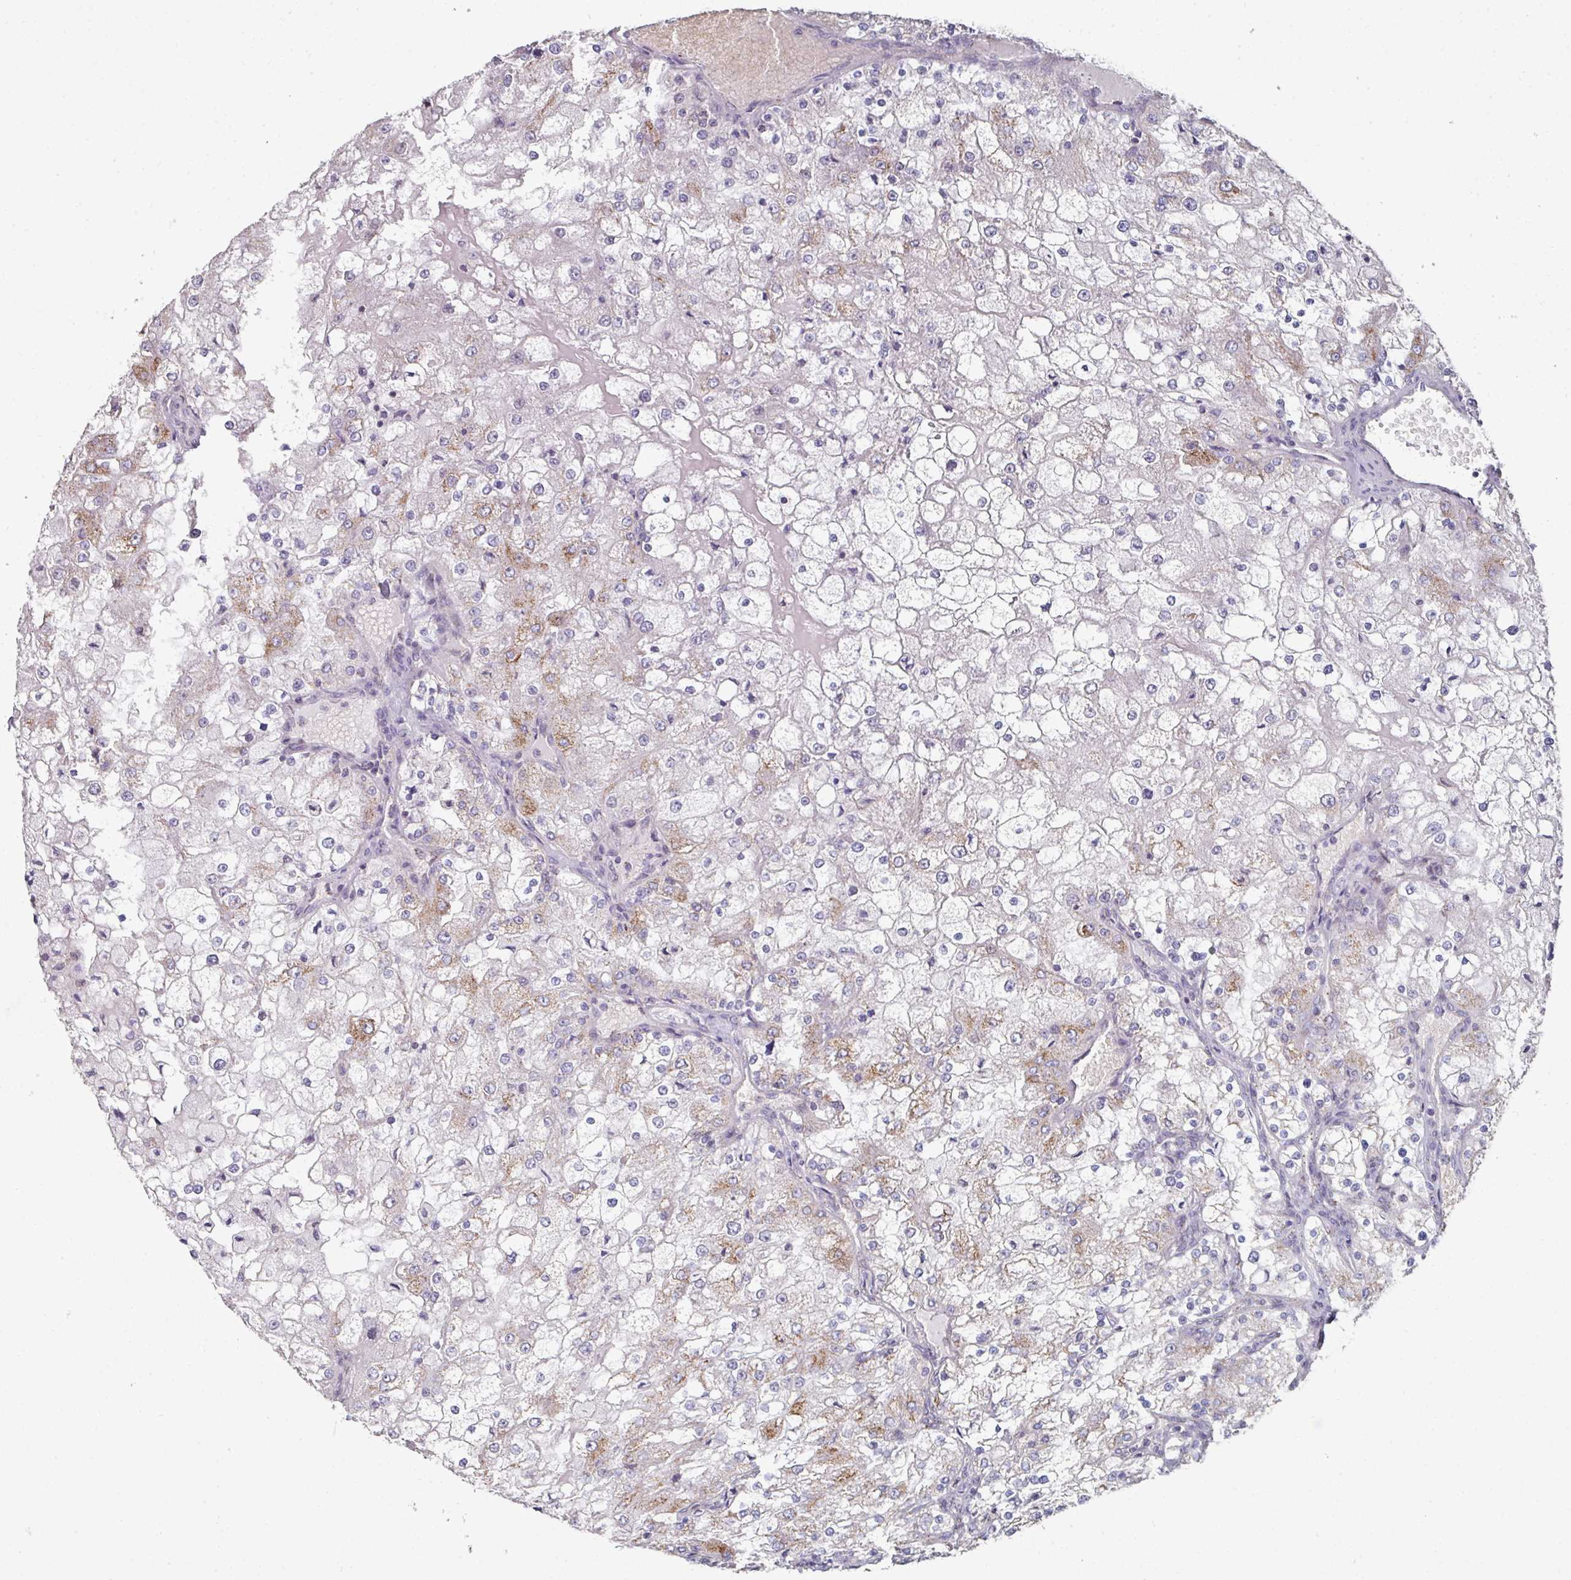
{"staining": {"intensity": "moderate", "quantity": "<25%", "location": "cytoplasmic/membranous"}, "tissue": "renal cancer", "cell_type": "Tumor cells", "image_type": "cancer", "snomed": [{"axis": "morphology", "description": "Adenocarcinoma, NOS"}, {"axis": "topography", "description": "Kidney"}], "caption": "This image displays renal adenocarcinoma stained with immunohistochemistry to label a protein in brown. The cytoplasmic/membranous of tumor cells show moderate positivity for the protein. Nuclei are counter-stained blue.", "gene": "CCDC85B", "patient": {"sex": "female", "age": 74}}